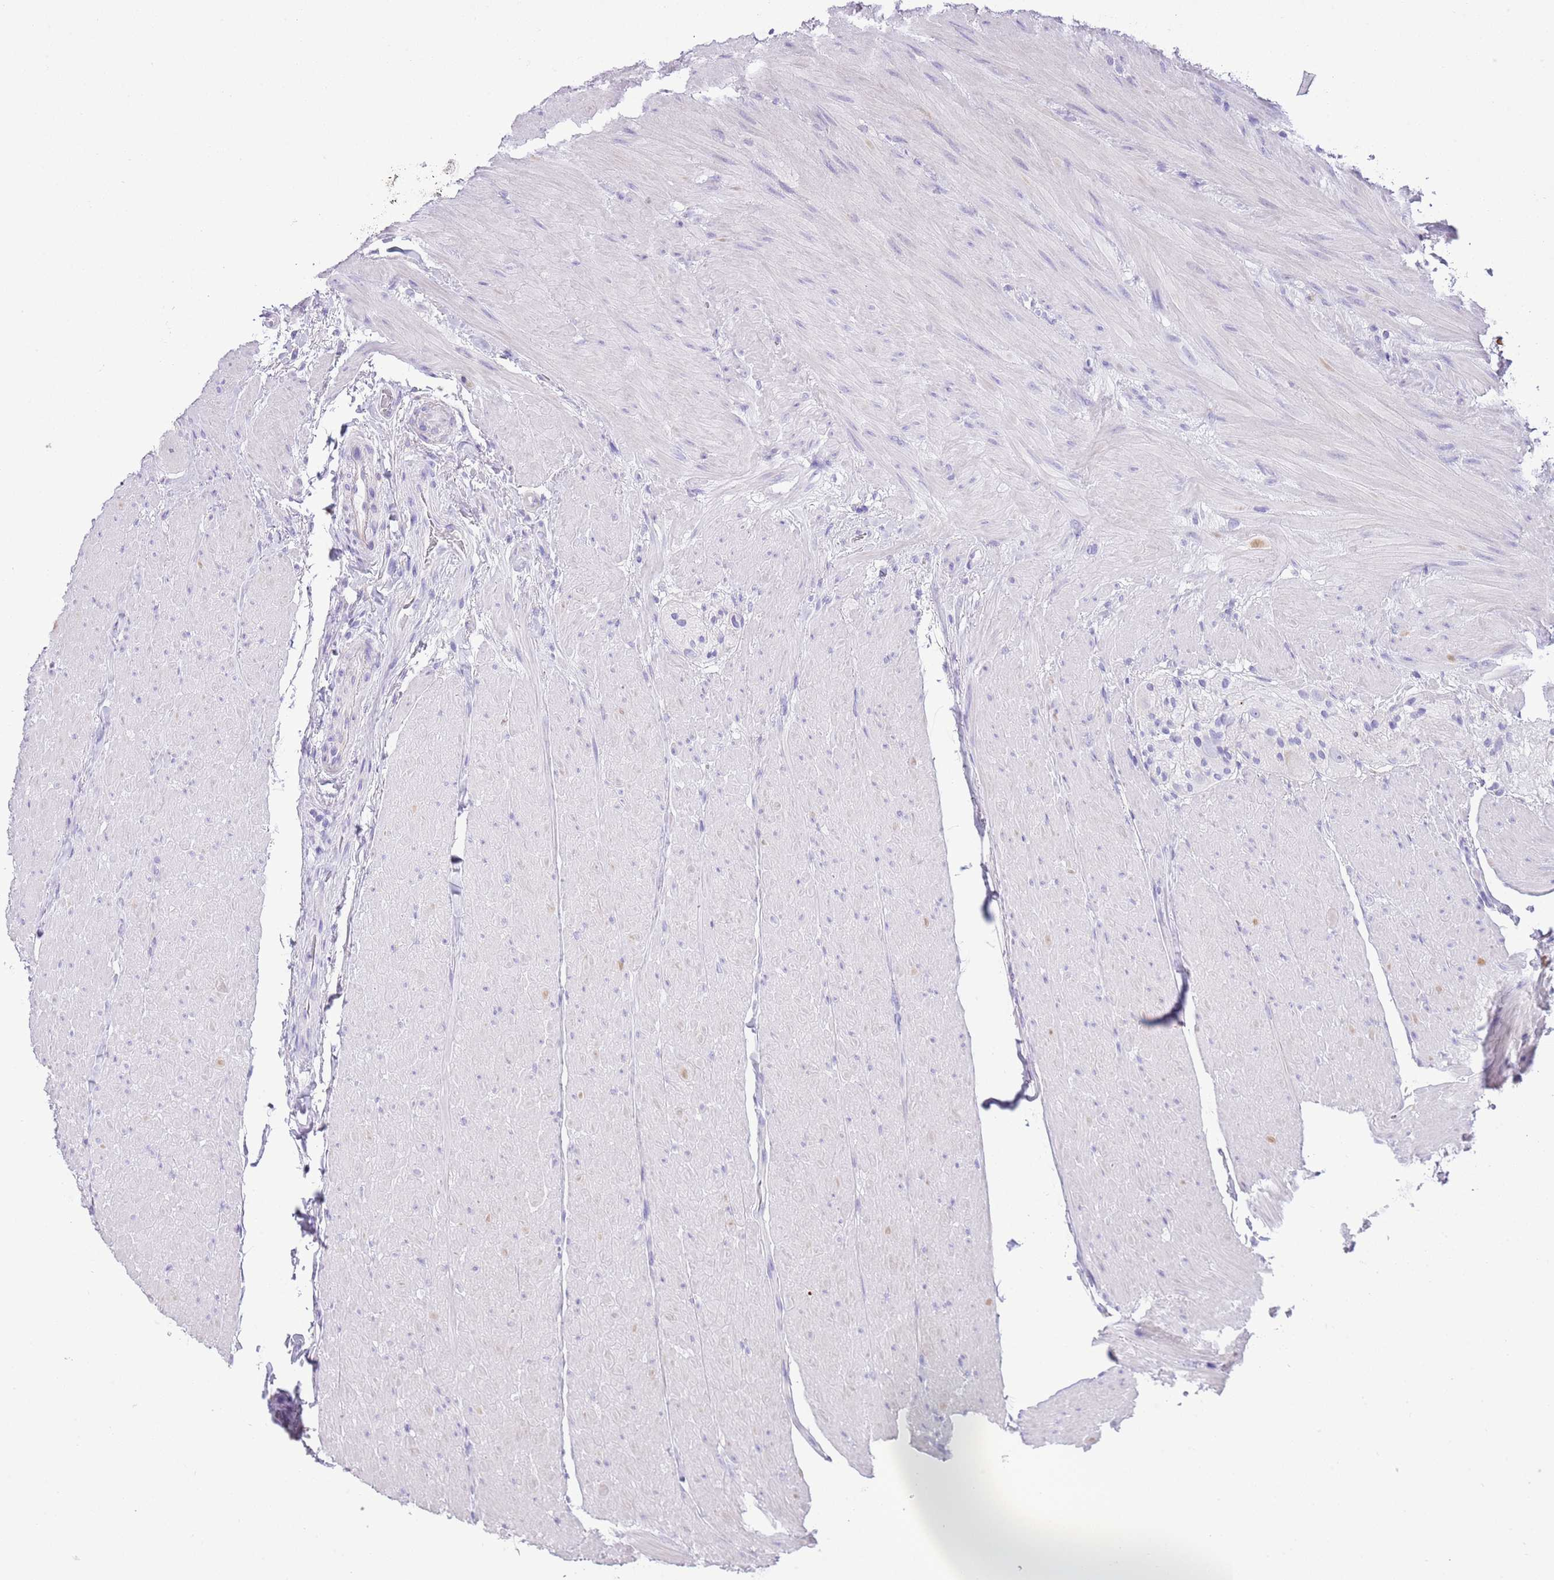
{"staining": {"intensity": "negative", "quantity": "none", "location": "none"}, "tissue": "colon", "cell_type": "Endothelial cells", "image_type": "normal", "snomed": [{"axis": "morphology", "description": "Normal tissue, NOS"}, {"axis": "topography", "description": "Colon"}], "caption": "An image of human colon is negative for staining in endothelial cells. Nuclei are stained in blue.", "gene": "ABHD17C", "patient": {"sex": "female", "age": 82}}